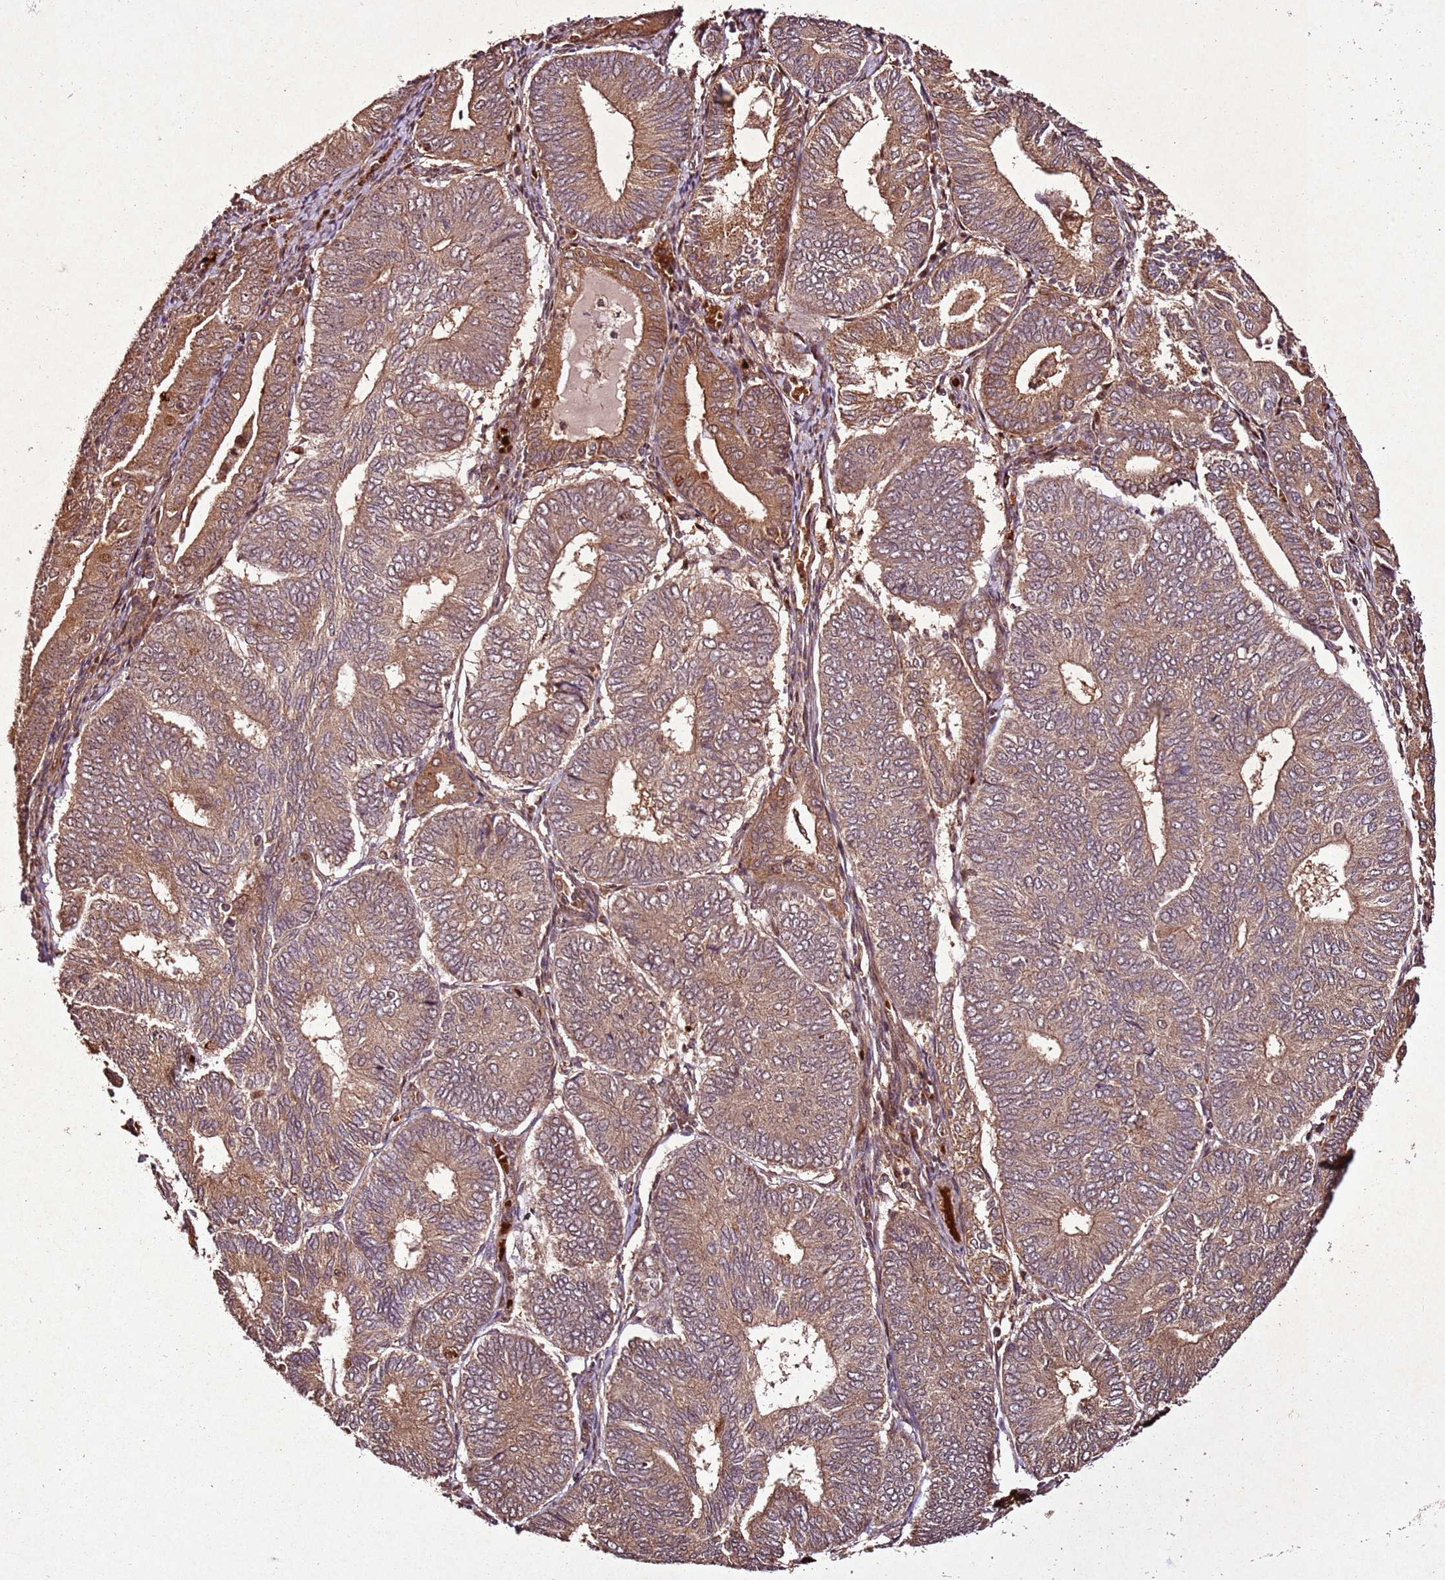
{"staining": {"intensity": "moderate", "quantity": ">75%", "location": "cytoplasmic/membranous"}, "tissue": "endometrial cancer", "cell_type": "Tumor cells", "image_type": "cancer", "snomed": [{"axis": "morphology", "description": "Adenocarcinoma, NOS"}, {"axis": "topography", "description": "Endometrium"}], "caption": "Endometrial cancer stained for a protein (brown) reveals moderate cytoplasmic/membranous positive staining in about >75% of tumor cells.", "gene": "PTMA", "patient": {"sex": "female", "age": 81}}